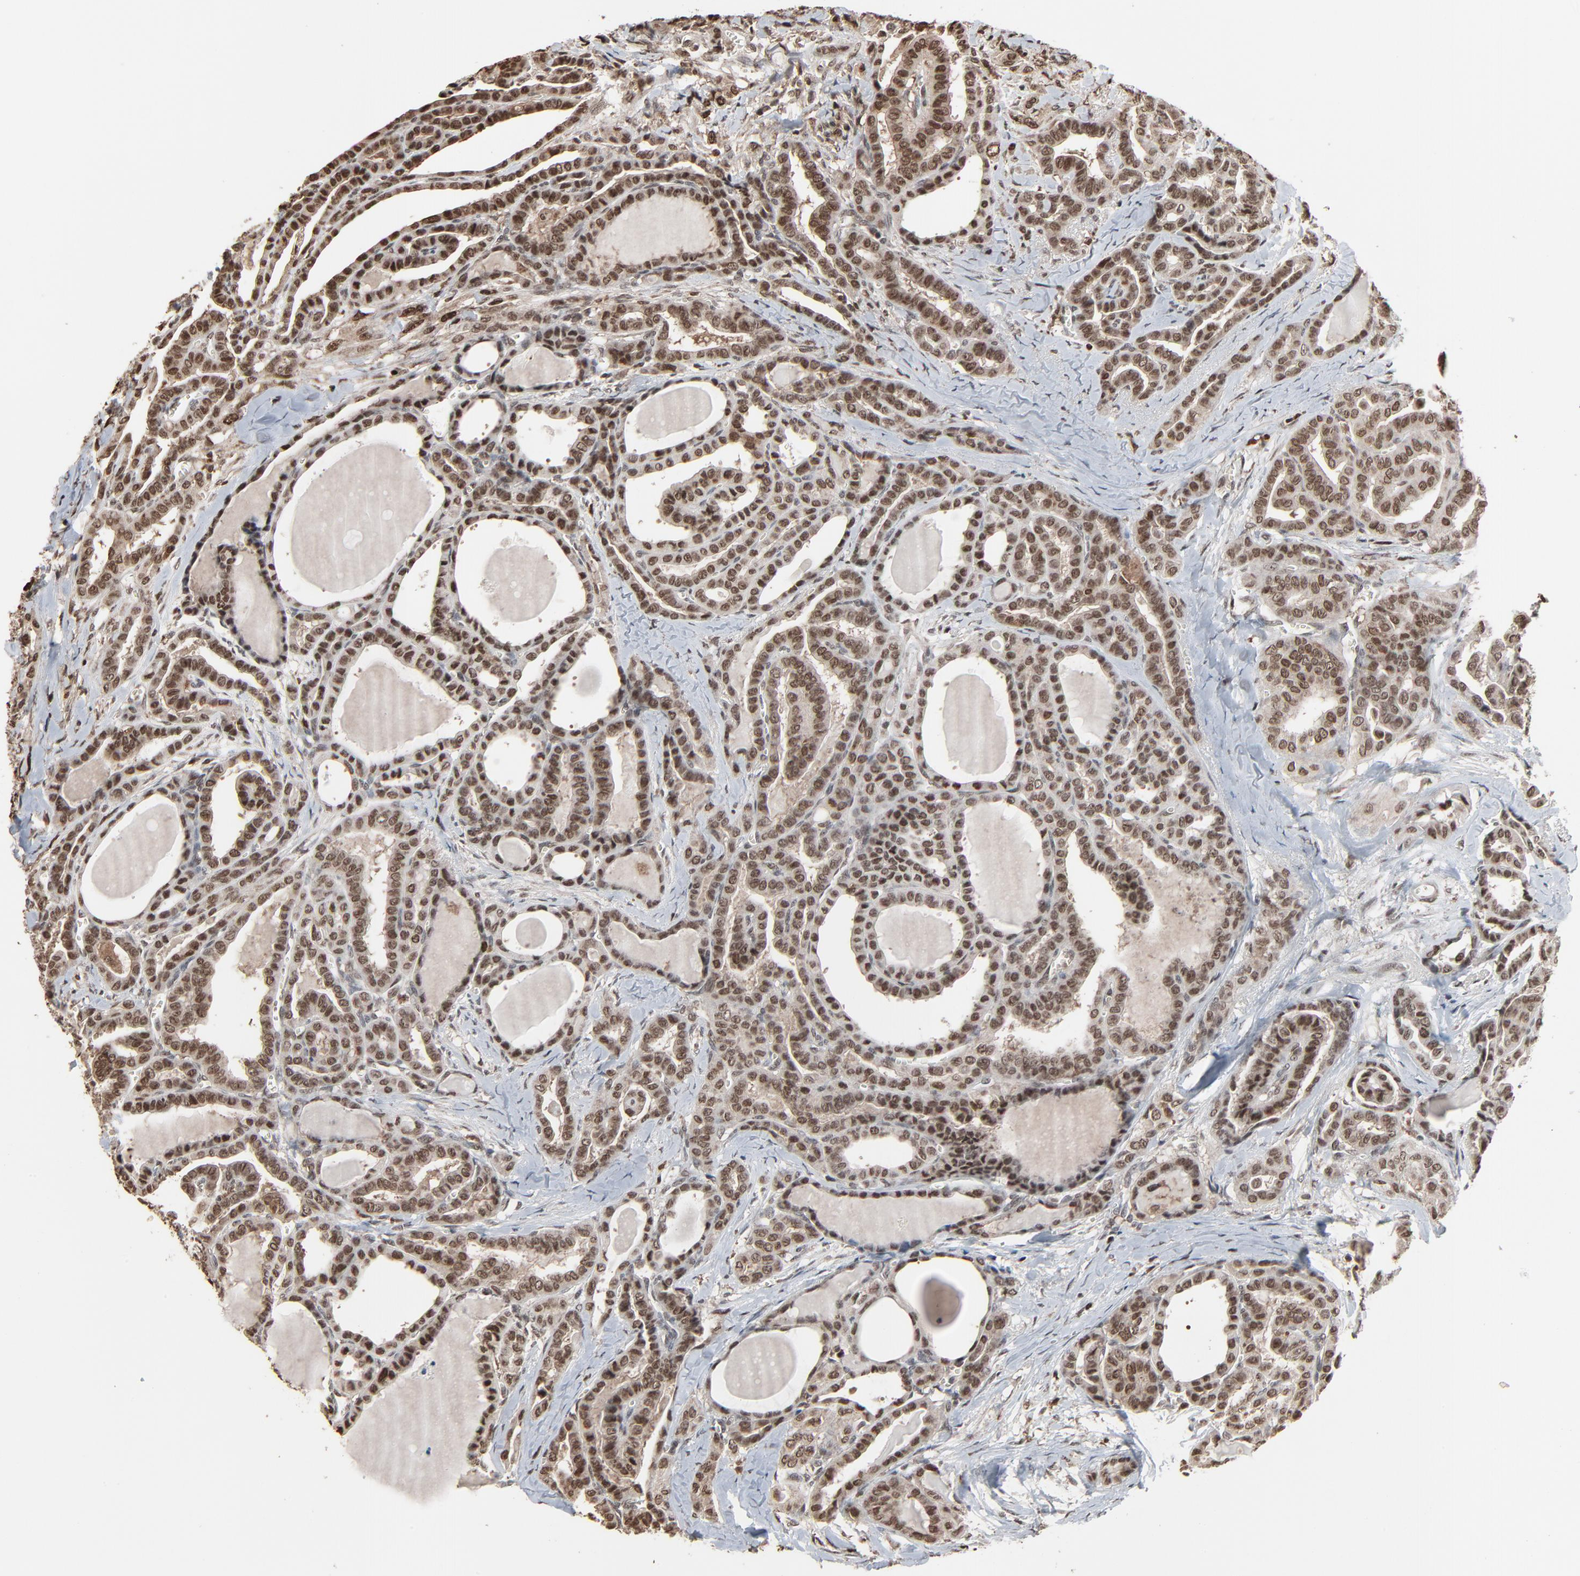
{"staining": {"intensity": "moderate", "quantity": ">75%", "location": "nuclear"}, "tissue": "thyroid cancer", "cell_type": "Tumor cells", "image_type": "cancer", "snomed": [{"axis": "morphology", "description": "Carcinoma, NOS"}, {"axis": "topography", "description": "Thyroid gland"}], "caption": "IHC image of neoplastic tissue: human carcinoma (thyroid) stained using IHC exhibits medium levels of moderate protein expression localized specifically in the nuclear of tumor cells, appearing as a nuclear brown color.", "gene": "RPS6KA3", "patient": {"sex": "female", "age": 91}}